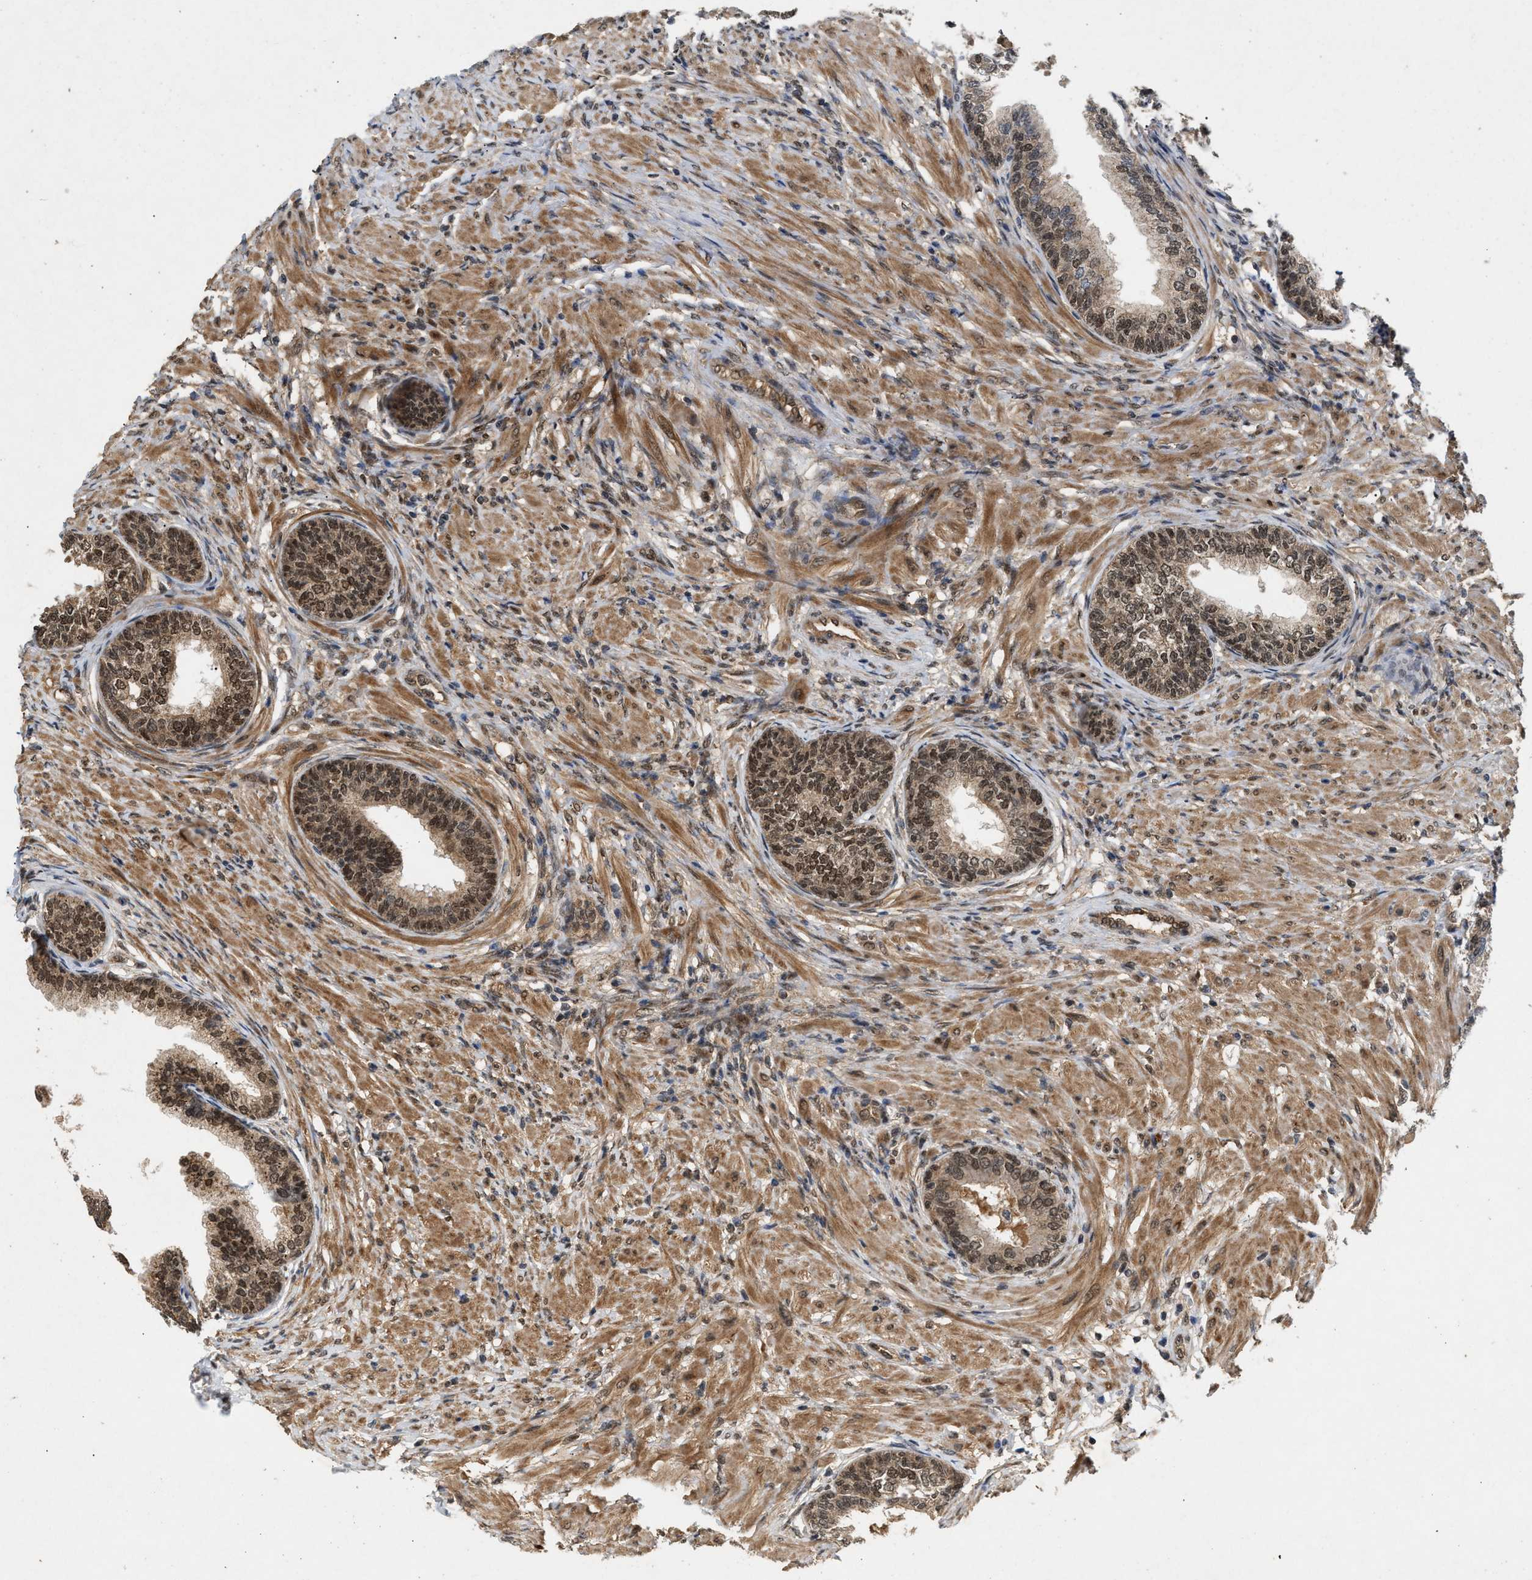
{"staining": {"intensity": "moderate", "quantity": ">75%", "location": "cytoplasmic/membranous,nuclear"}, "tissue": "prostate", "cell_type": "Glandular cells", "image_type": "normal", "snomed": [{"axis": "morphology", "description": "Normal tissue, NOS"}, {"axis": "topography", "description": "Prostate"}], "caption": "The micrograph shows a brown stain indicating the presence of a protein in the cytoplasmic/membranous,nuclear of glandular cells in prostate. The protein is shown in brown color, while the nuclei are stained blue.", "gene": "RUSC2", "patient": {"sex": "male", "age": 76}}